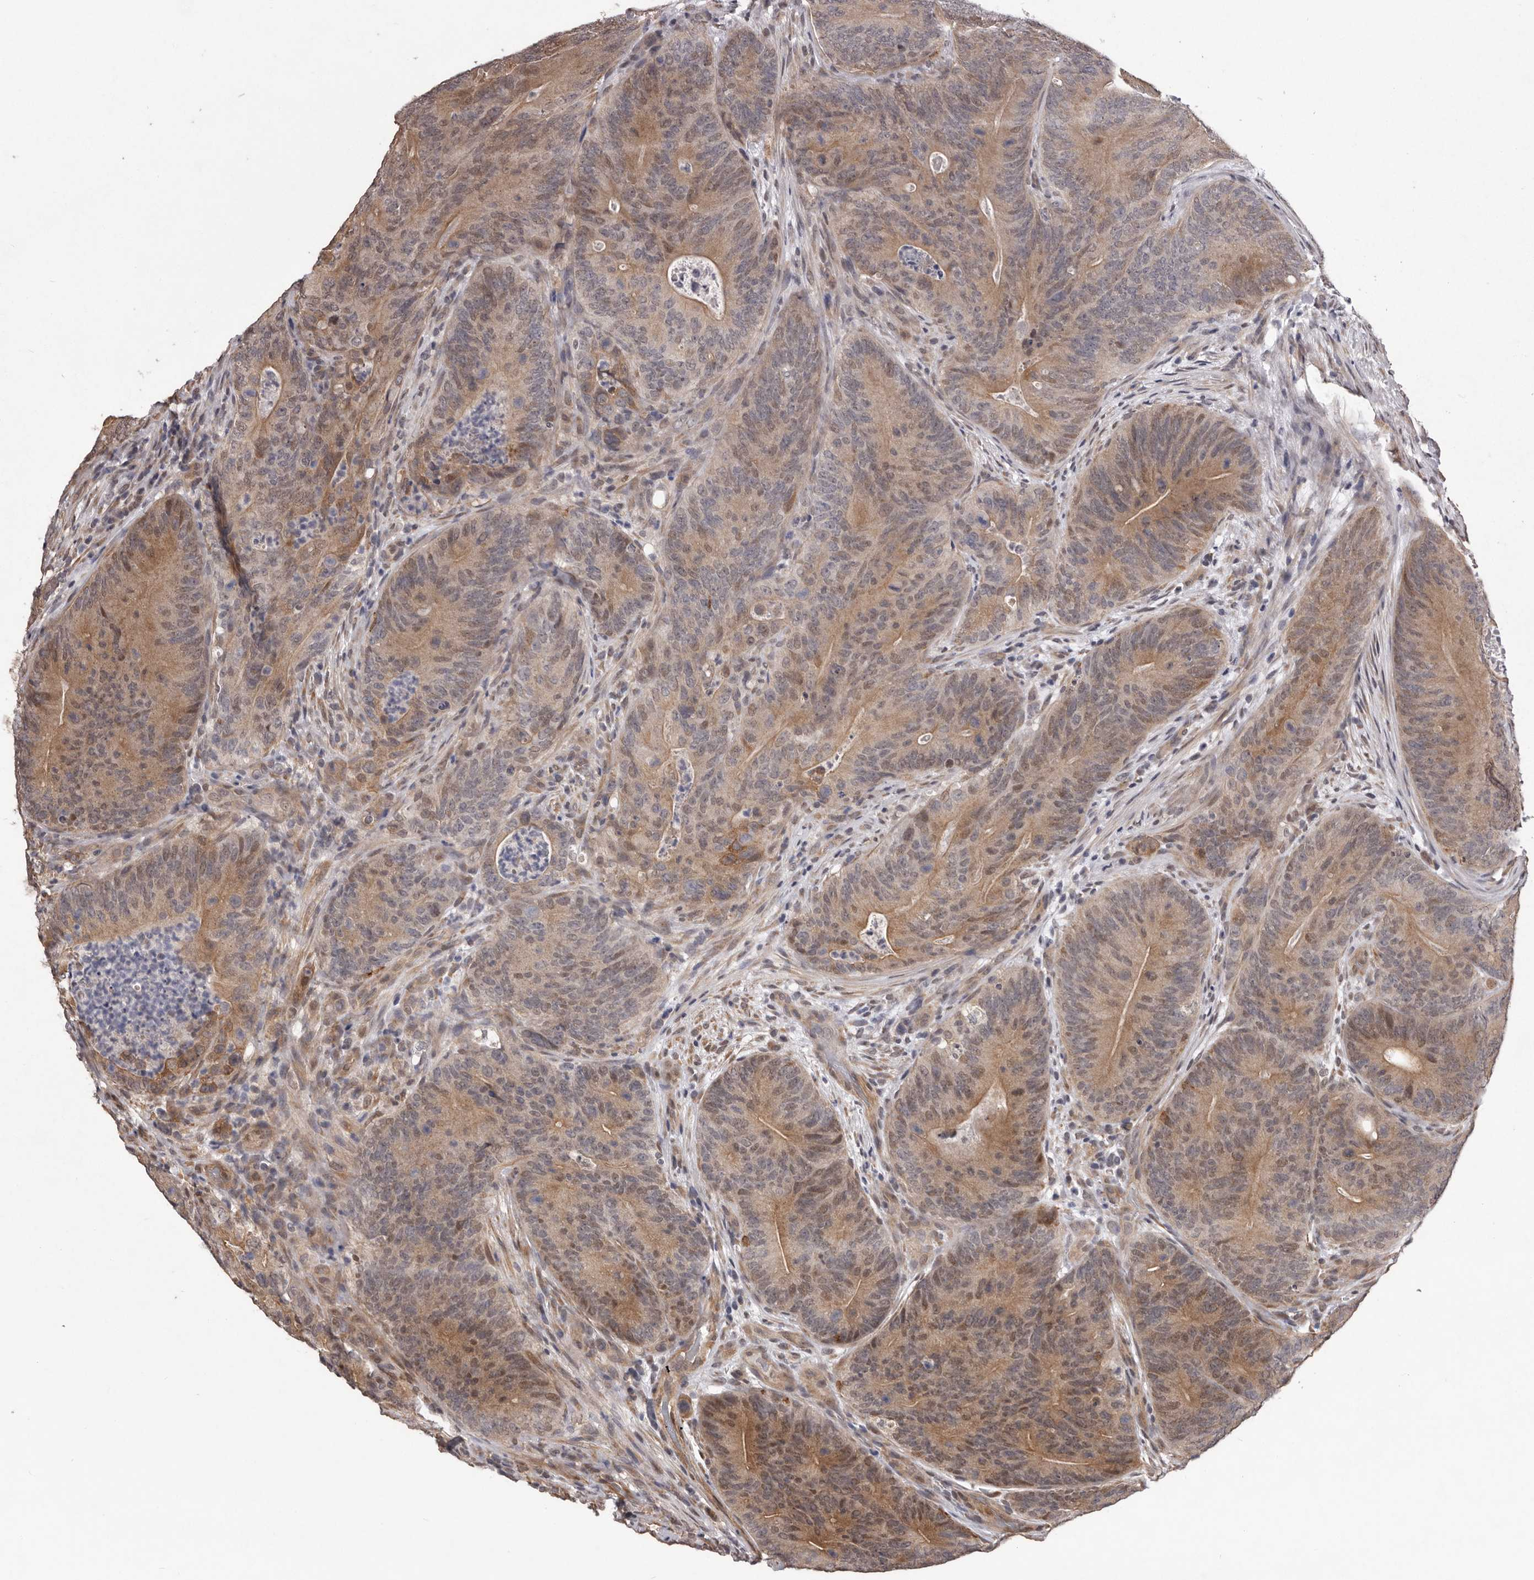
{"staining": {"intensity": "moderate", "quantity": ">75%", "location": "cytoplasmic/membranous,nuclear"}, "tissue": "colorectal cancer", "cell_type": "Tumor cells", "image_type": "cancer", "snomed": [{"axis": "morphology", "description": "Normal tissue, NOS"}, {"axis": "topography", "description": "Colon"}], "caption": "Approximately >75% of tumor cells in human colorectal cancer show moderate cytoplasmic/membranous and nuclear protein staining as visualized by brown immunohistochemical staining.", "gene": "CELF3", "patient": {"sex": "female", "age": 82}}